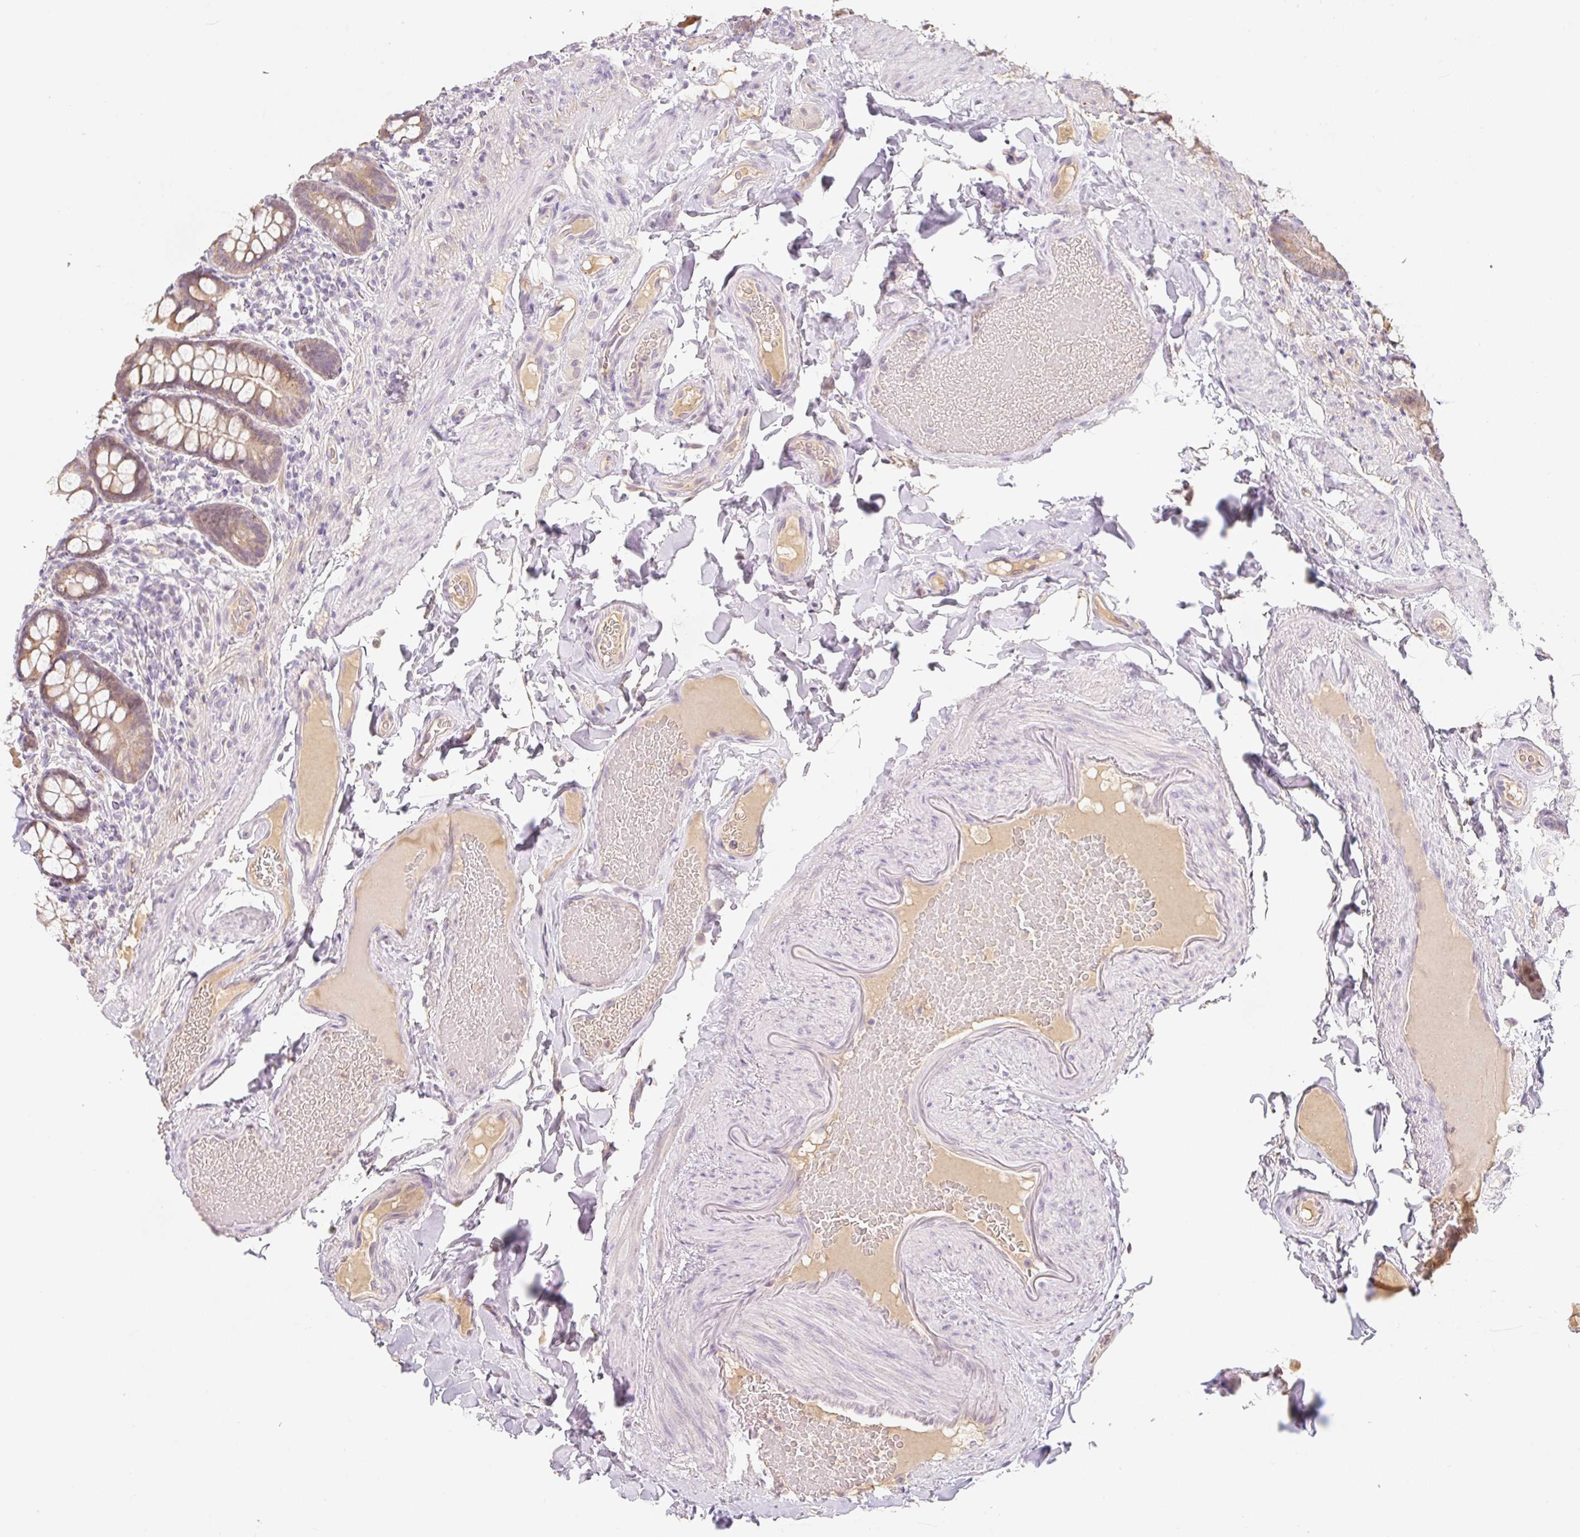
{"staining": {"intensity": "strong", "quantity": ">75%", "location": "cytoplasmic/membranous"}, "tissue": "small intestine", "cell_type": "Glandular cells", "image_type": "normal", "snomed": [{"axis": "morphology", "description": "Normal tissue, NOS"}, {"axis": "topography", "description": "Small intestine"}], "caption": "A brown stain highlights strong cytoplasmic/membranous positivity of a protein in glandular cells of benign small intestine.", "gene": "MIA2", "patient": {"sex": "male", "age": 70}}